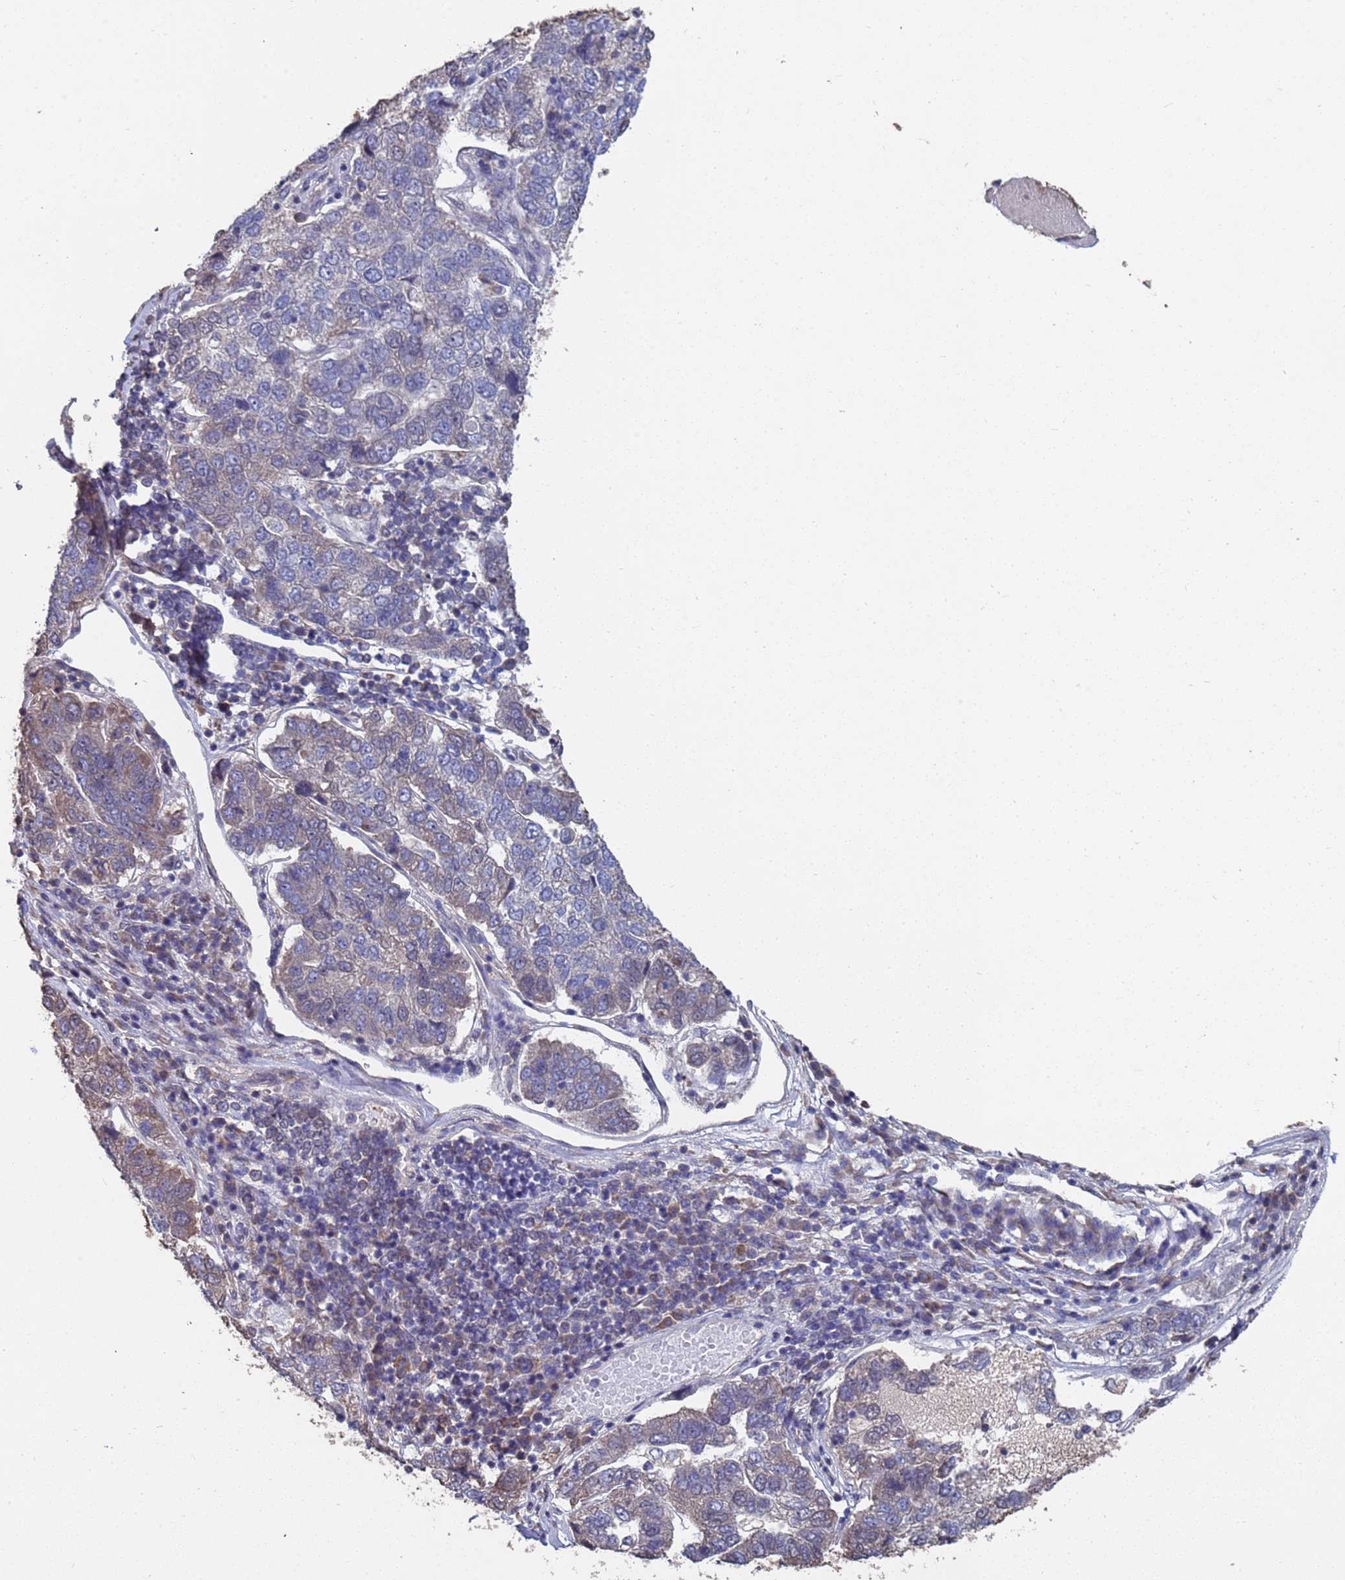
{"staining": {"intensity": "weak", "quantity": "25%-75%", "location": "cytoplasmic/membranous"}, "tissue": "pancreatic cancer", "cell_type": "Tumor cells", "image_type": "cancer", "snomed": [{"axis": "morphology", "description": "Adenocarcinoma, NOS"}, {"axis": "topography", "description": "Pancreas"}], "caption": "Human pancreatic cancer (adenocarcinoma) stained with a brown dye demonstrates weak cytoplasmic/membranous positive expression in about 25%-75% of tumor cells.", "gene": "CFAP119", "patient": {"sex": "female", "age": 61}}